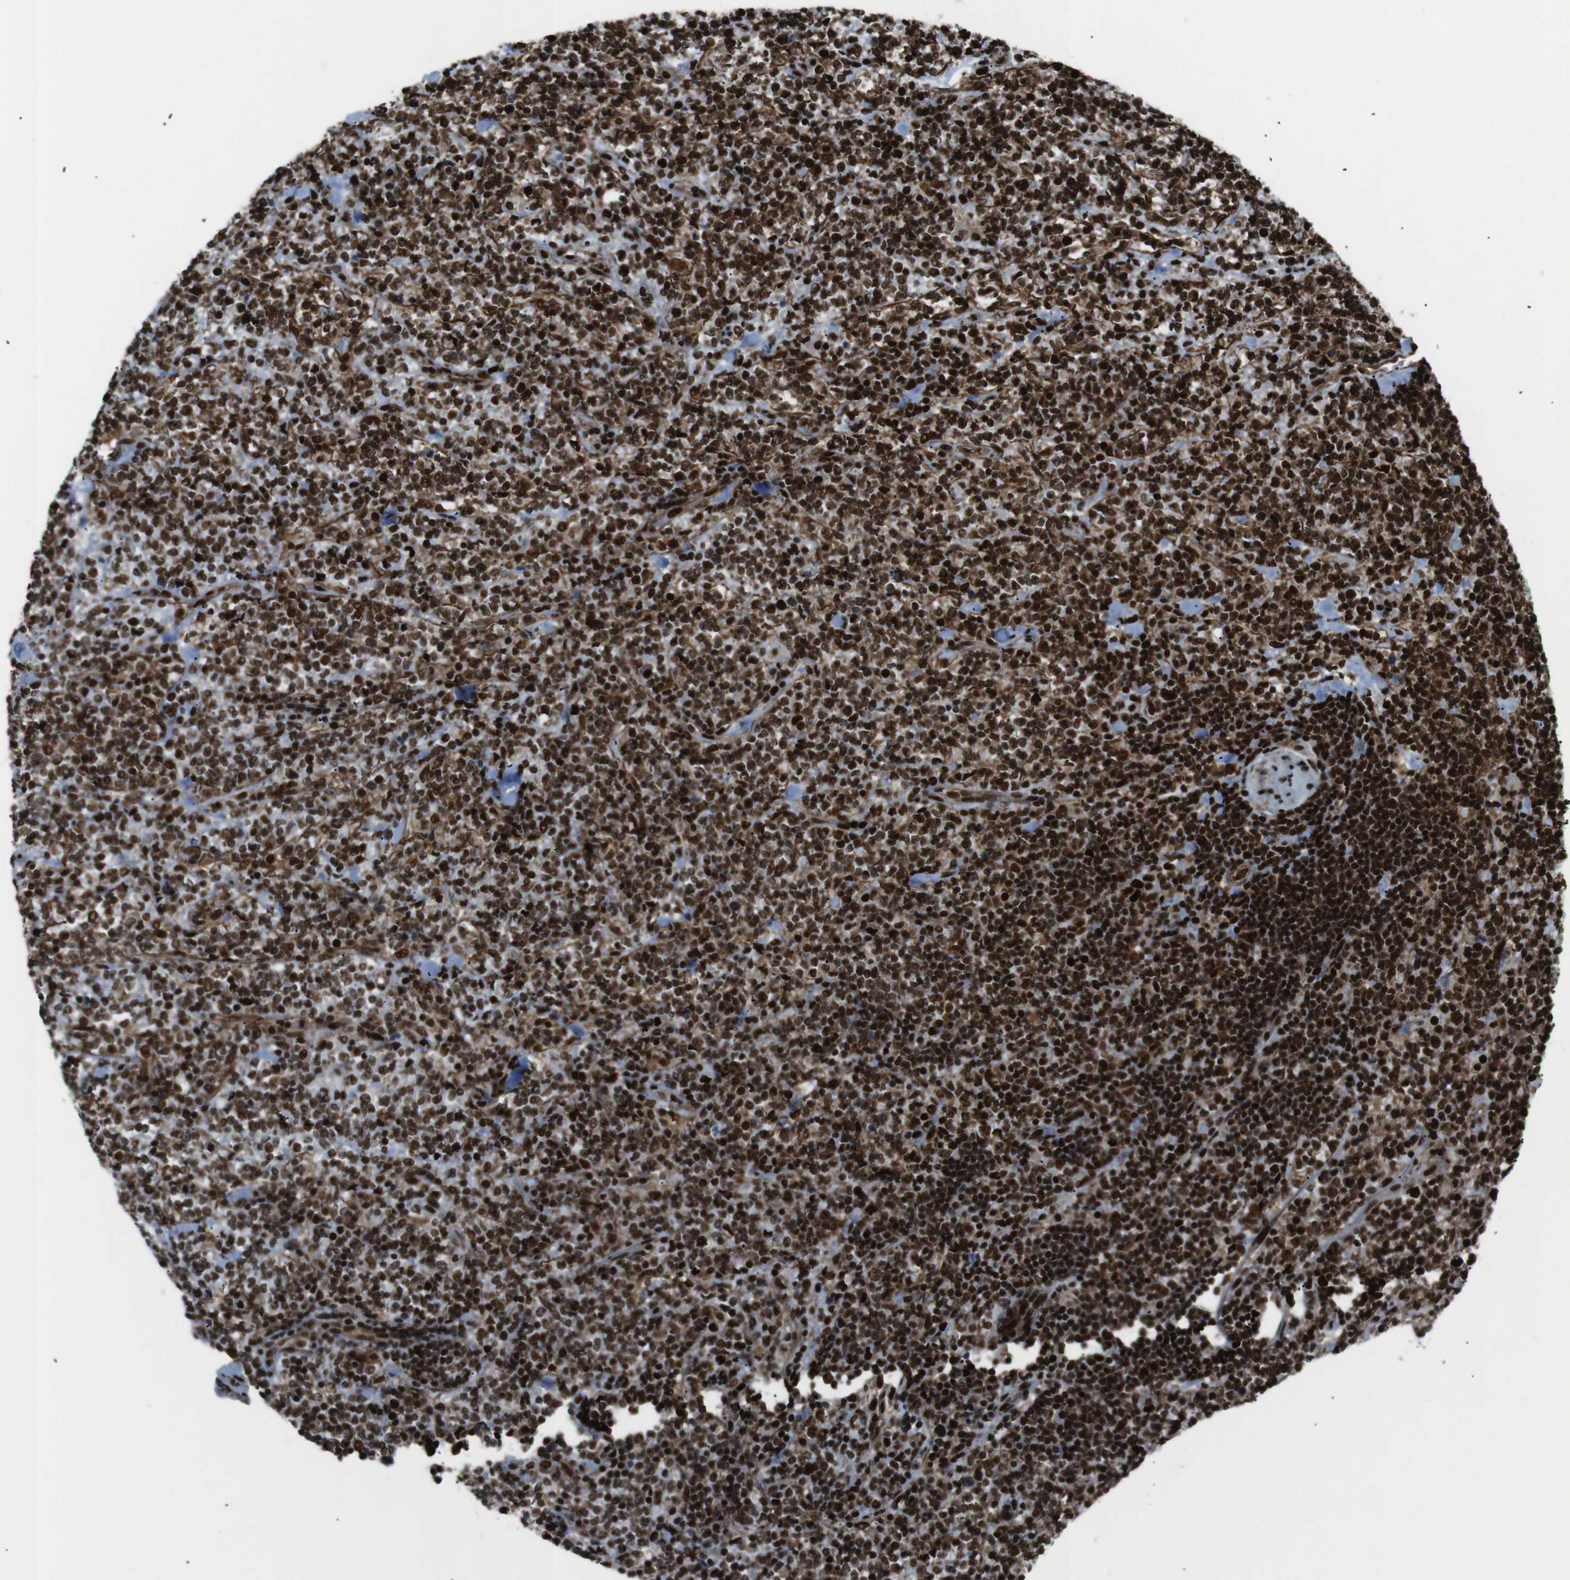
{"staining": {"intensity": "strong", "quantity": ">75%", "location": "cytoplasmic/membranous,nuclear"}, "tissue": "lymphoma", "cell_type": "Tumor cells", "image_type": "cancer", "snomed": [{"axis": "morphology", "description": "Malignant lymphoma, non-Hodgkin's type, High grade"}, {"axis": "topography", "description": "Soft tissue"}], "caption": "DAB (3,3'-diaminobenzidine) immunohistochemical staining of human malignant lymphoma, non-Hodgkin's type (high-grade) displays strong cytoplasmic/membranous and nuclear protein staining in about >75% of tumor cells. (DAB IHC, brown staining for protein, blue staining for nuclei).", "gene": "HNRNPU", "patient": {"sex": "male", "age": 18}}